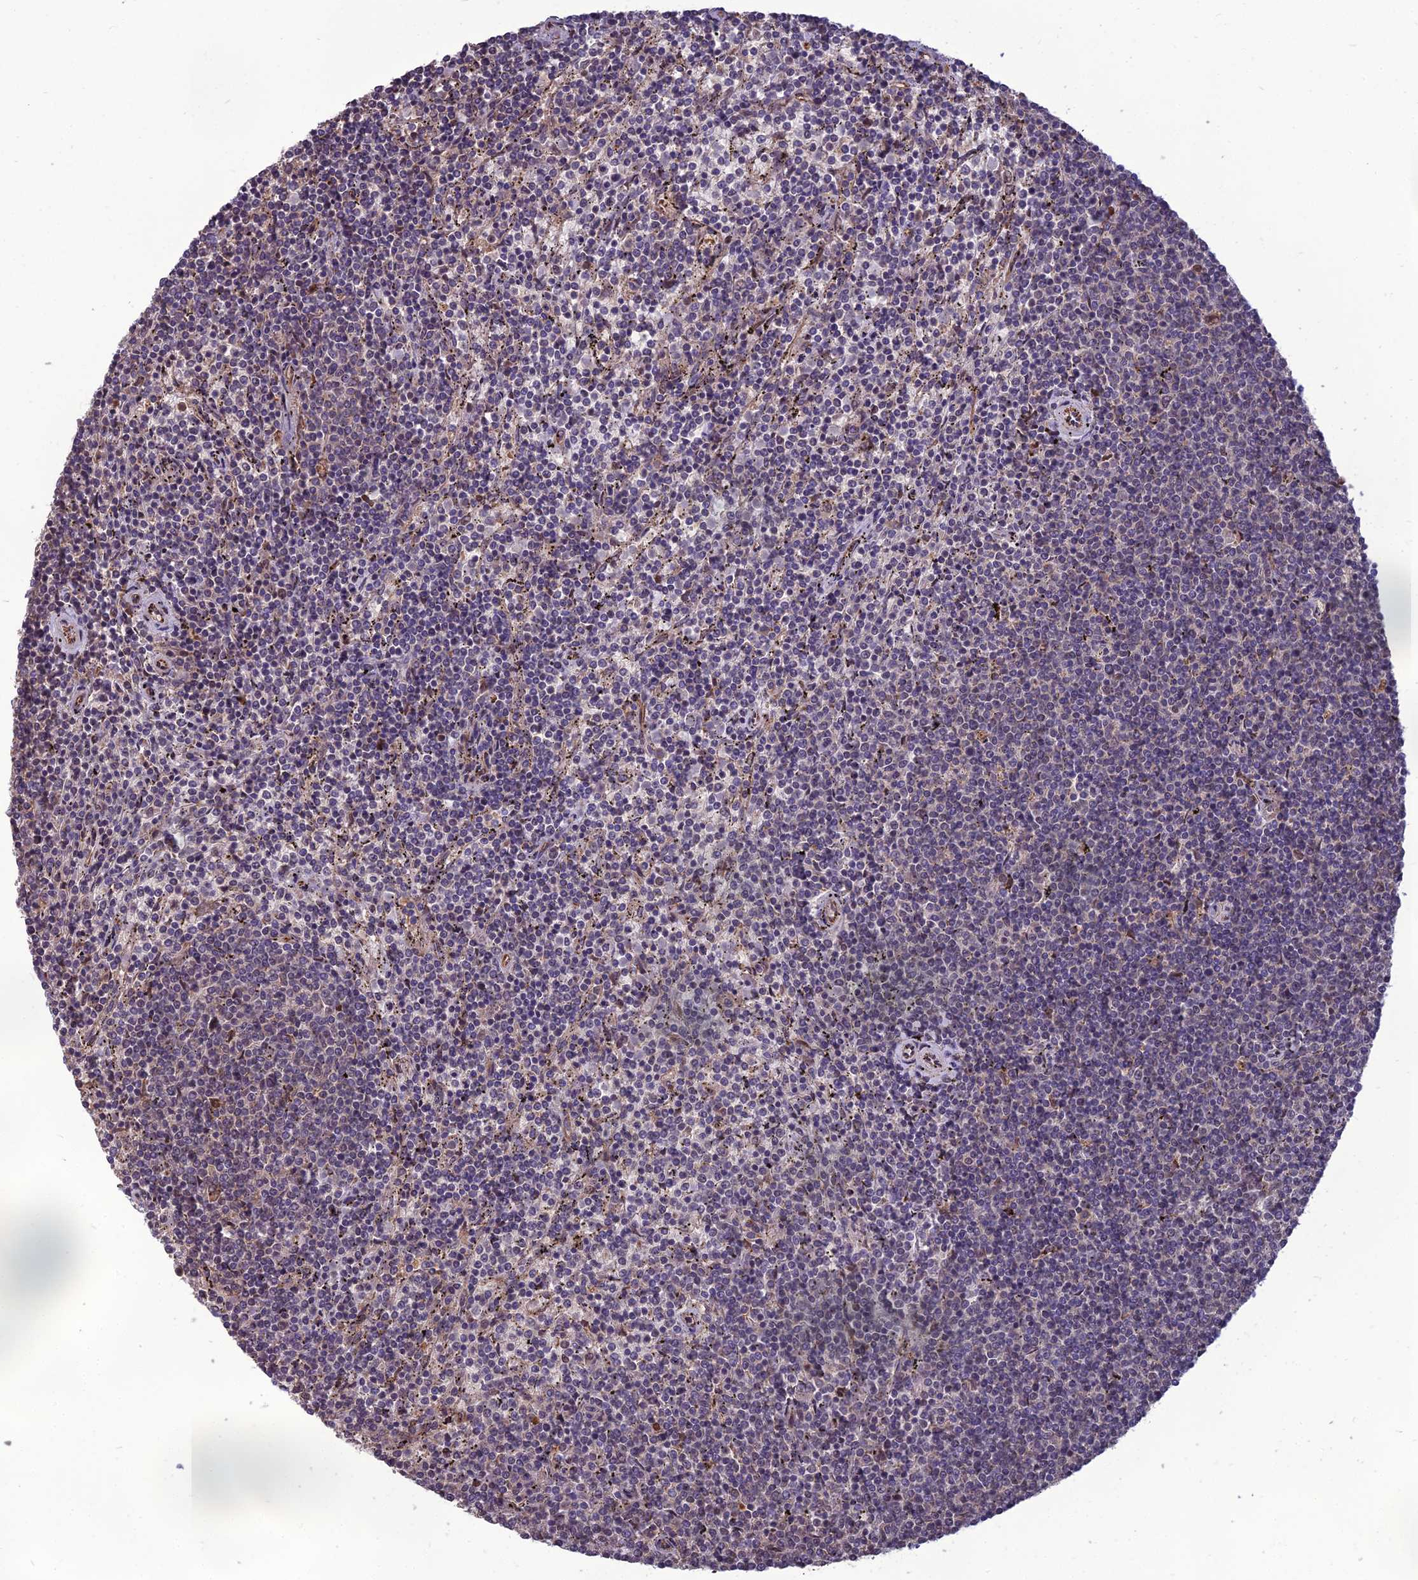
{"staining": {"intensity": "weak", "quantity": "<25%", "location": "nuclear"}, "tissue": "lymphoma", "cell_type": "Tumor cells", "image_type": "cancer", "snomed": [{"axis": "morphology", "description": "Malignant lymphoma, non-Hodgkin's type, Low grade"}, {"axis": "topography", "description": "Spleen"}], "caption": "Lymphoma was stained to show a protein in brown. There is no significant staining in tumor cells. (Brightfield microscopy of DAB immunohistochemistry (IHC) at high magnification).", "gene": "NR4A3", "patient": {"sex": "female", "age": 50}}